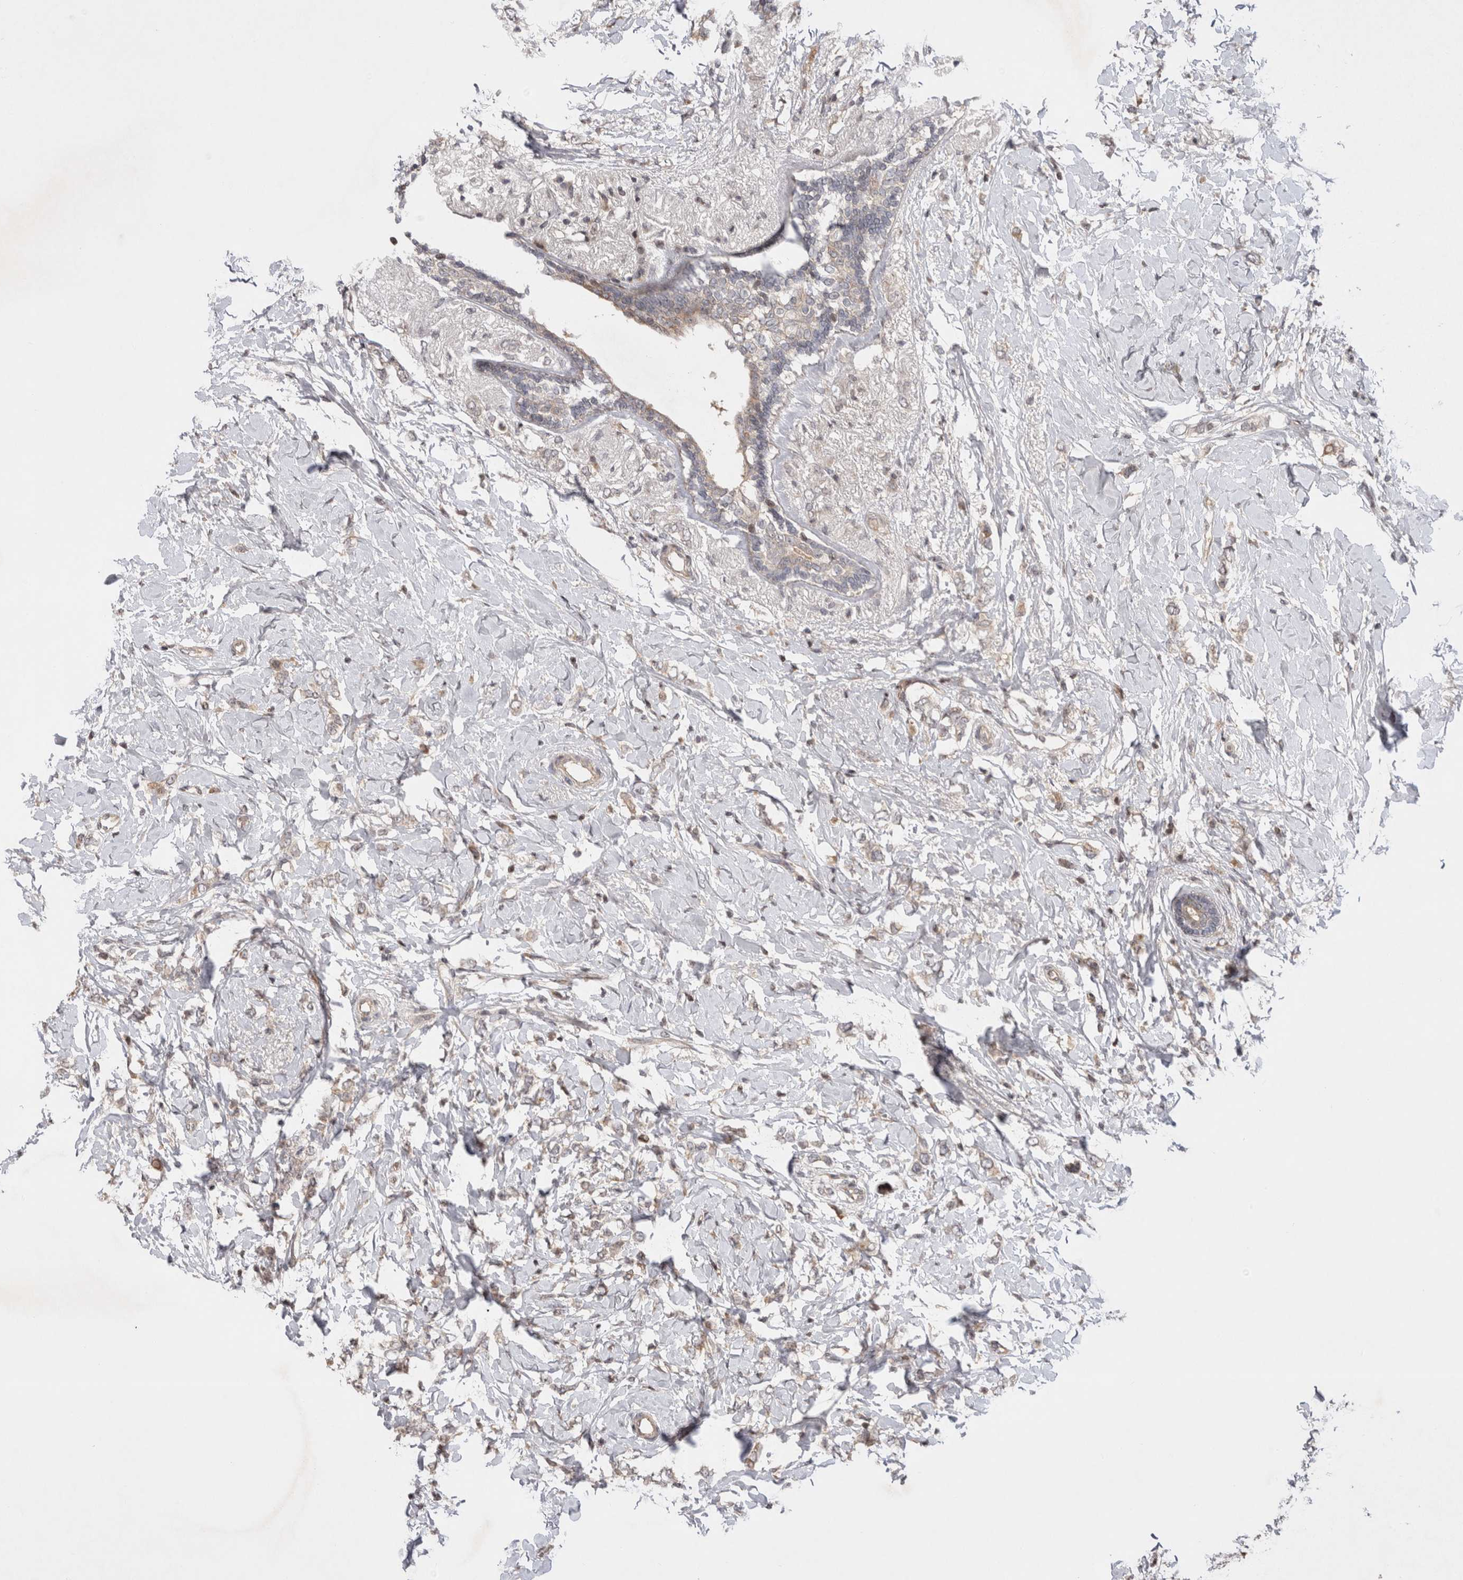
{"staining": {"intensity": "weak", "quantity": ">75%", "location": "cytoplasmic/membranous"}, "tissue": "breast cancer", "cell_type": "Tumor cells", "image_type": "cancer", "snomed": [{"axis": "morphology", "description": "Normal tissue, NOS"}, {"axis": "morphology", "description": "Lobular carcinoma"}, {"axis": "topography", "description": "Breast"}], "caption": "The immunohistochemical stain labels weak cytoplasmic/membranous staining in tumor cells of lobular carcinoma (breast) tissue.", "gene": "EIF2AK1", "patient": {"sex": "female", "age": 47}}